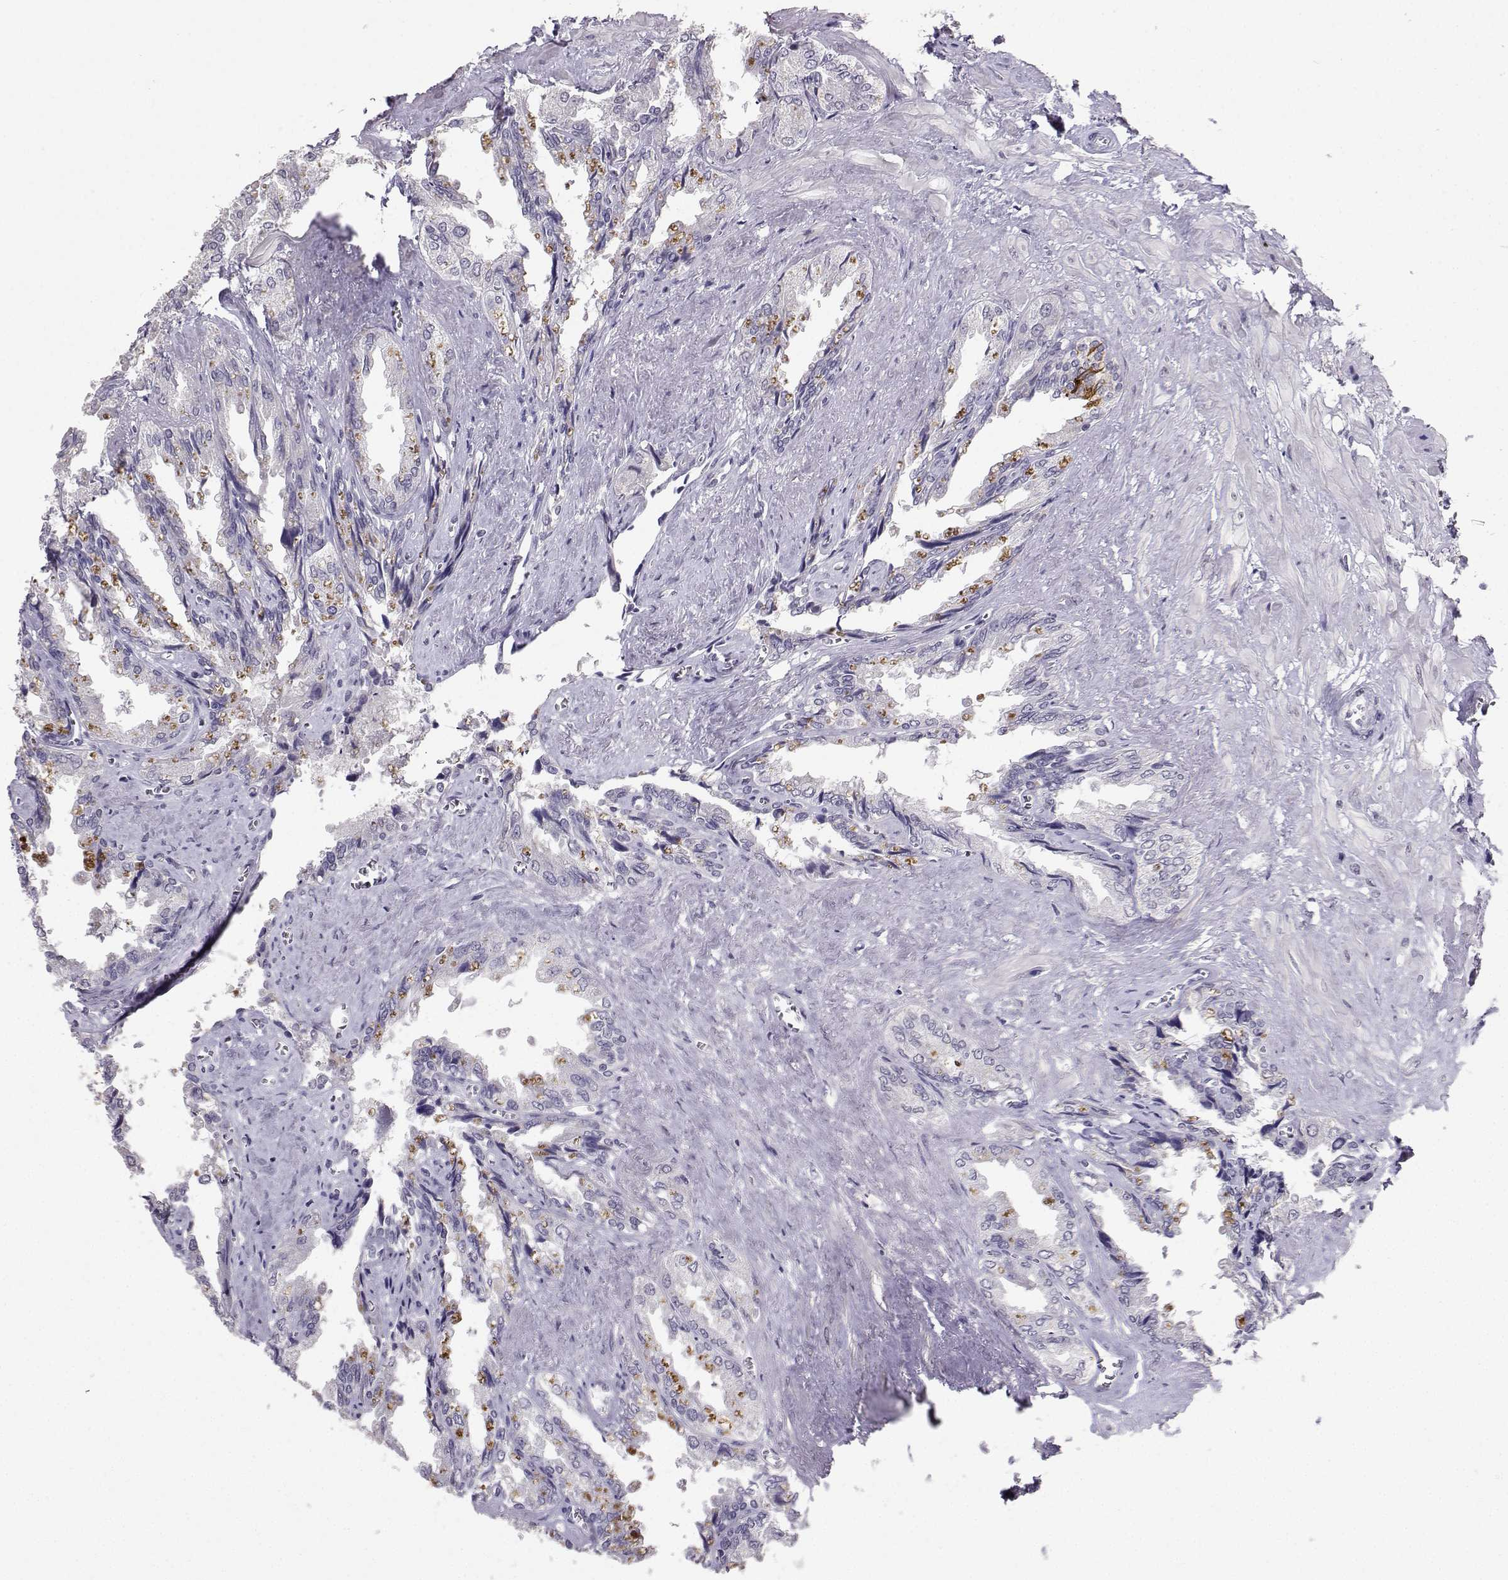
{"staining": {"intensity": "moderate", "quantity": "25%-75%", "location": "cytoplasmic/membranous"}, "tissue": "seminal vesicle", "cell_type": "Glandular cells", "image_type": "normal", "snomed": [{"axis": "morphology", "description": "Normal tissue, NOS"}, {"axis": "topography", "description": "Seminal veicle"}], "caption": "An image of human seminal vesicle stained for a protein shows moderate cytoplasmic/membranous brown staining in glandular cells.", "gene": "SPAG11A", "patient": {"sex": "male", "age": 67}}